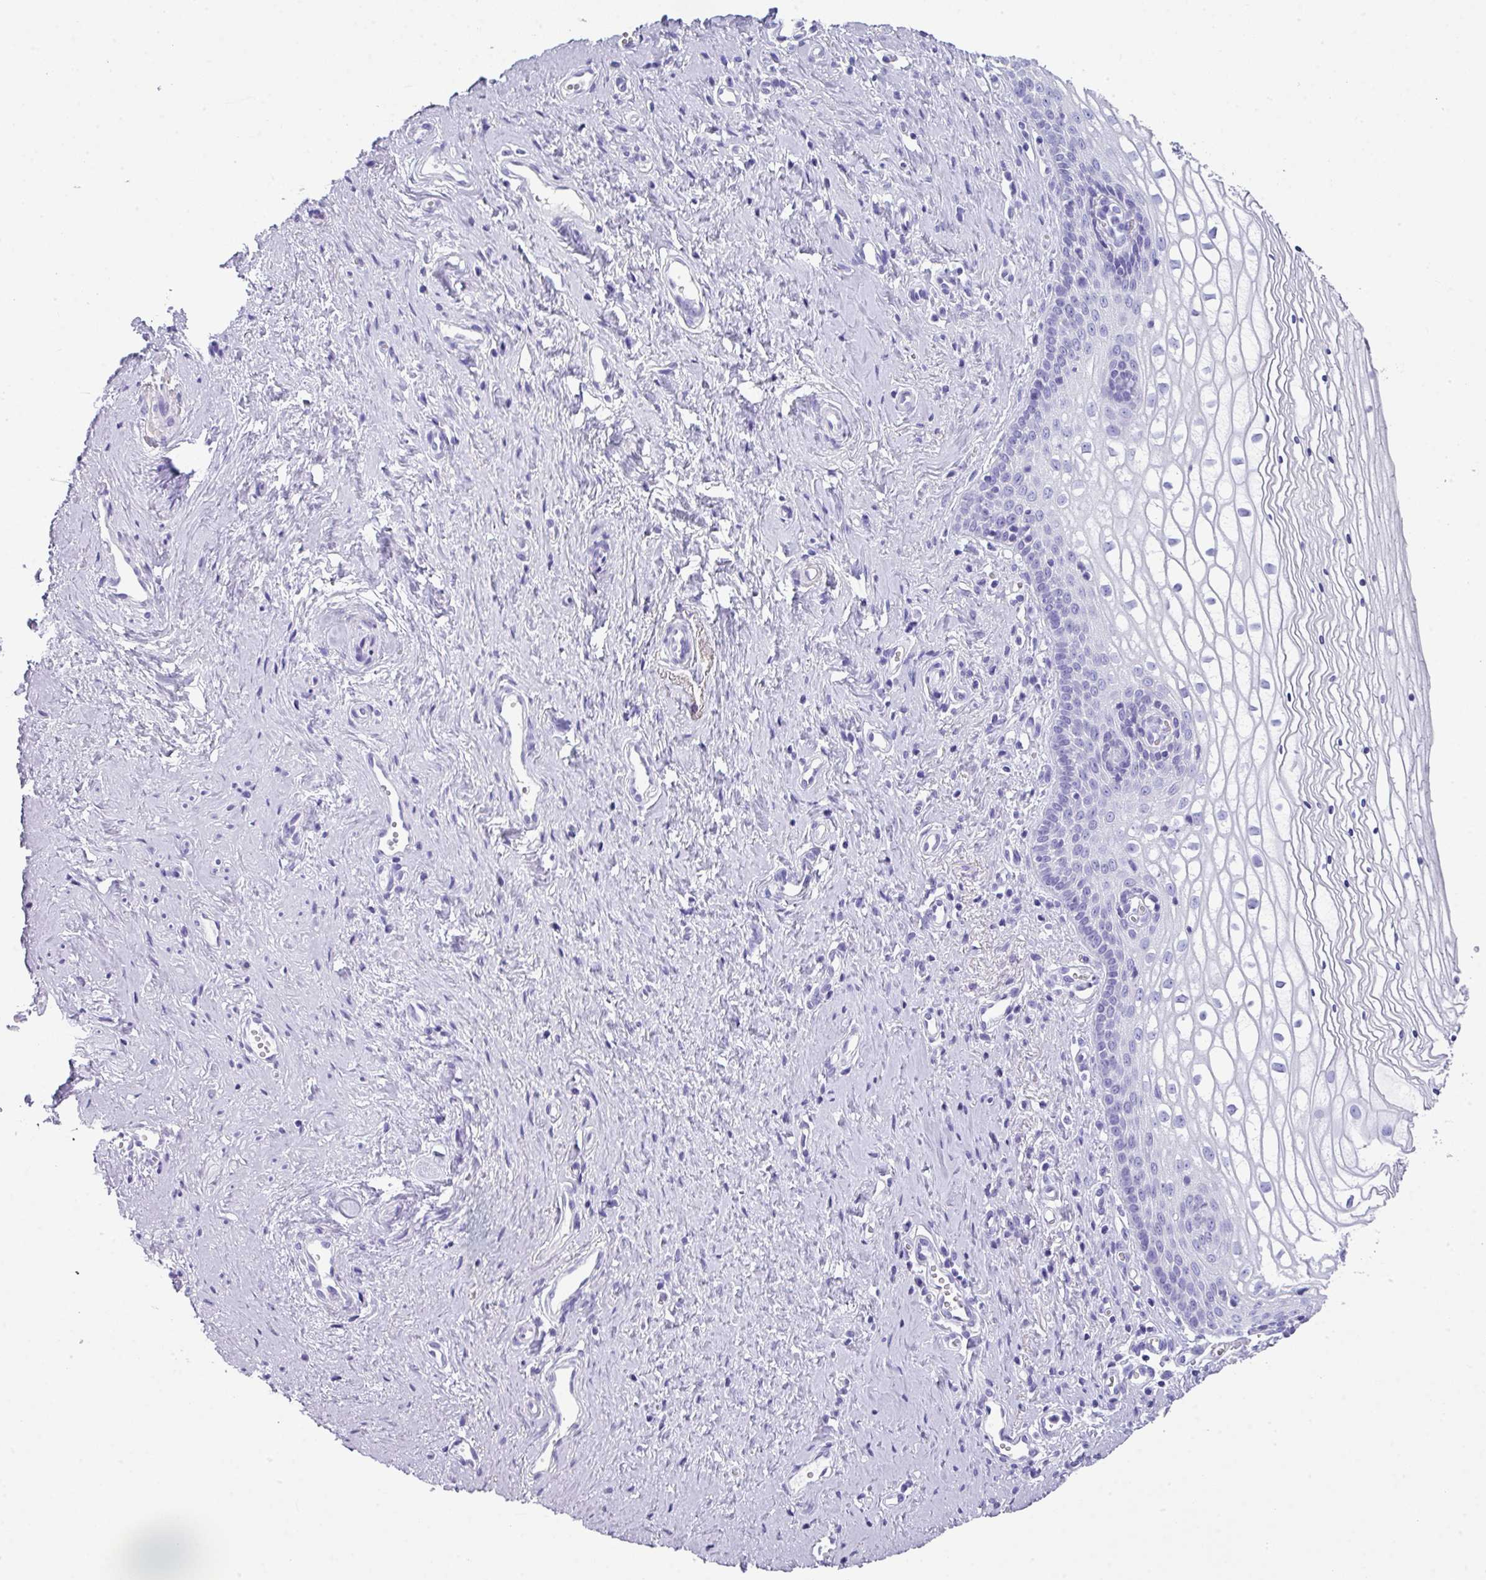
{"staining": {"intensity": "negative", "quantity": "none", "location": "none"}, "tissue": "vagina", "cell_type": "Squamous epithelial cells", "image_type": "normal", "snomed": [{"axis": "morphology", "description": "Normal tissue, NOS"}, {"axis": "topography", "description": "Vagina"}], "caption": "This is an IHC micrograph of benign vagina. There is no positivity in squamous epithelial cells.", "gene": "ZNF568", "patient": {"sex": "female", "age": 59}}